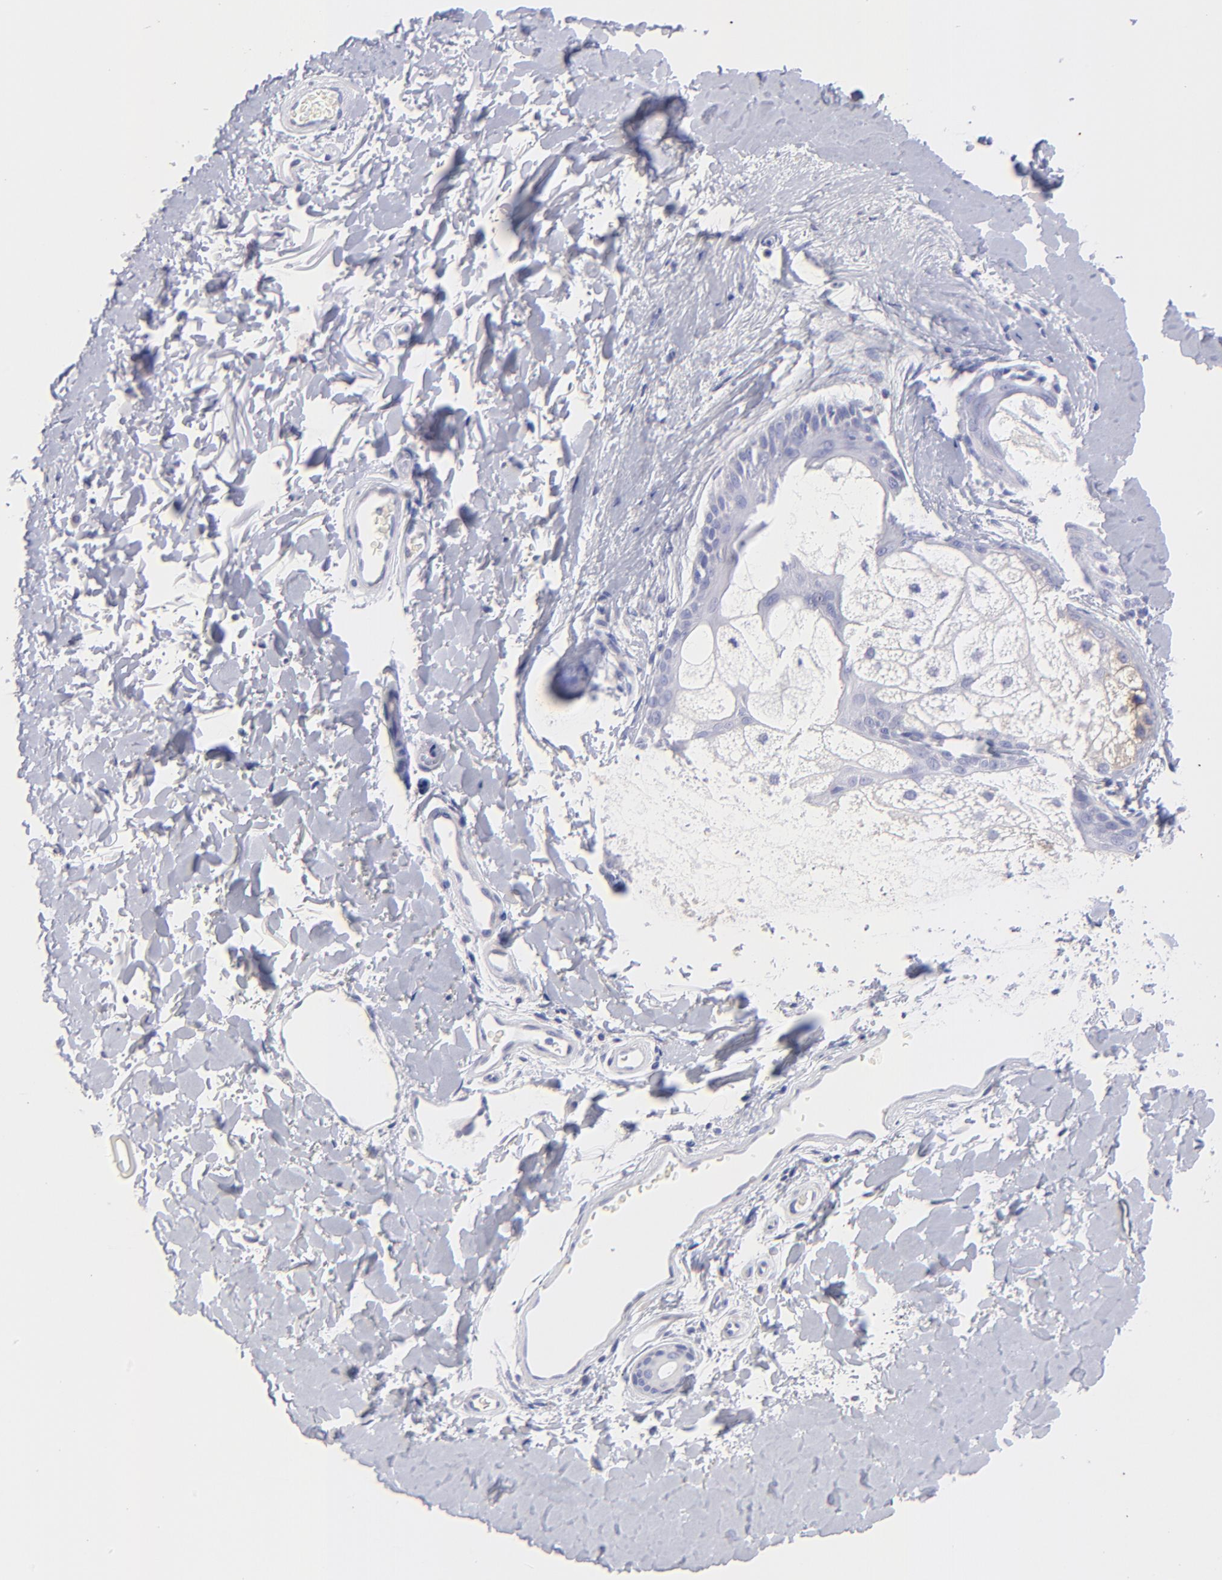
{"staining": {"intensity": "negative", "quantity": "none", "location": "none"}, "tissue": "skin", "cell_type": "Fibroblasts", "image_type": "normal", "snomed": [{"axis": "morphology", "description": "Normal tissue, NOS"}, {"axis": "topography", "description": "Skin"}], "caption": "Photomicrograph shows no significant protein staining in fibroblasts of unremarkable skin.", "gene": "HORMAD2", "patient": {"sex": "male", "age": 63}}